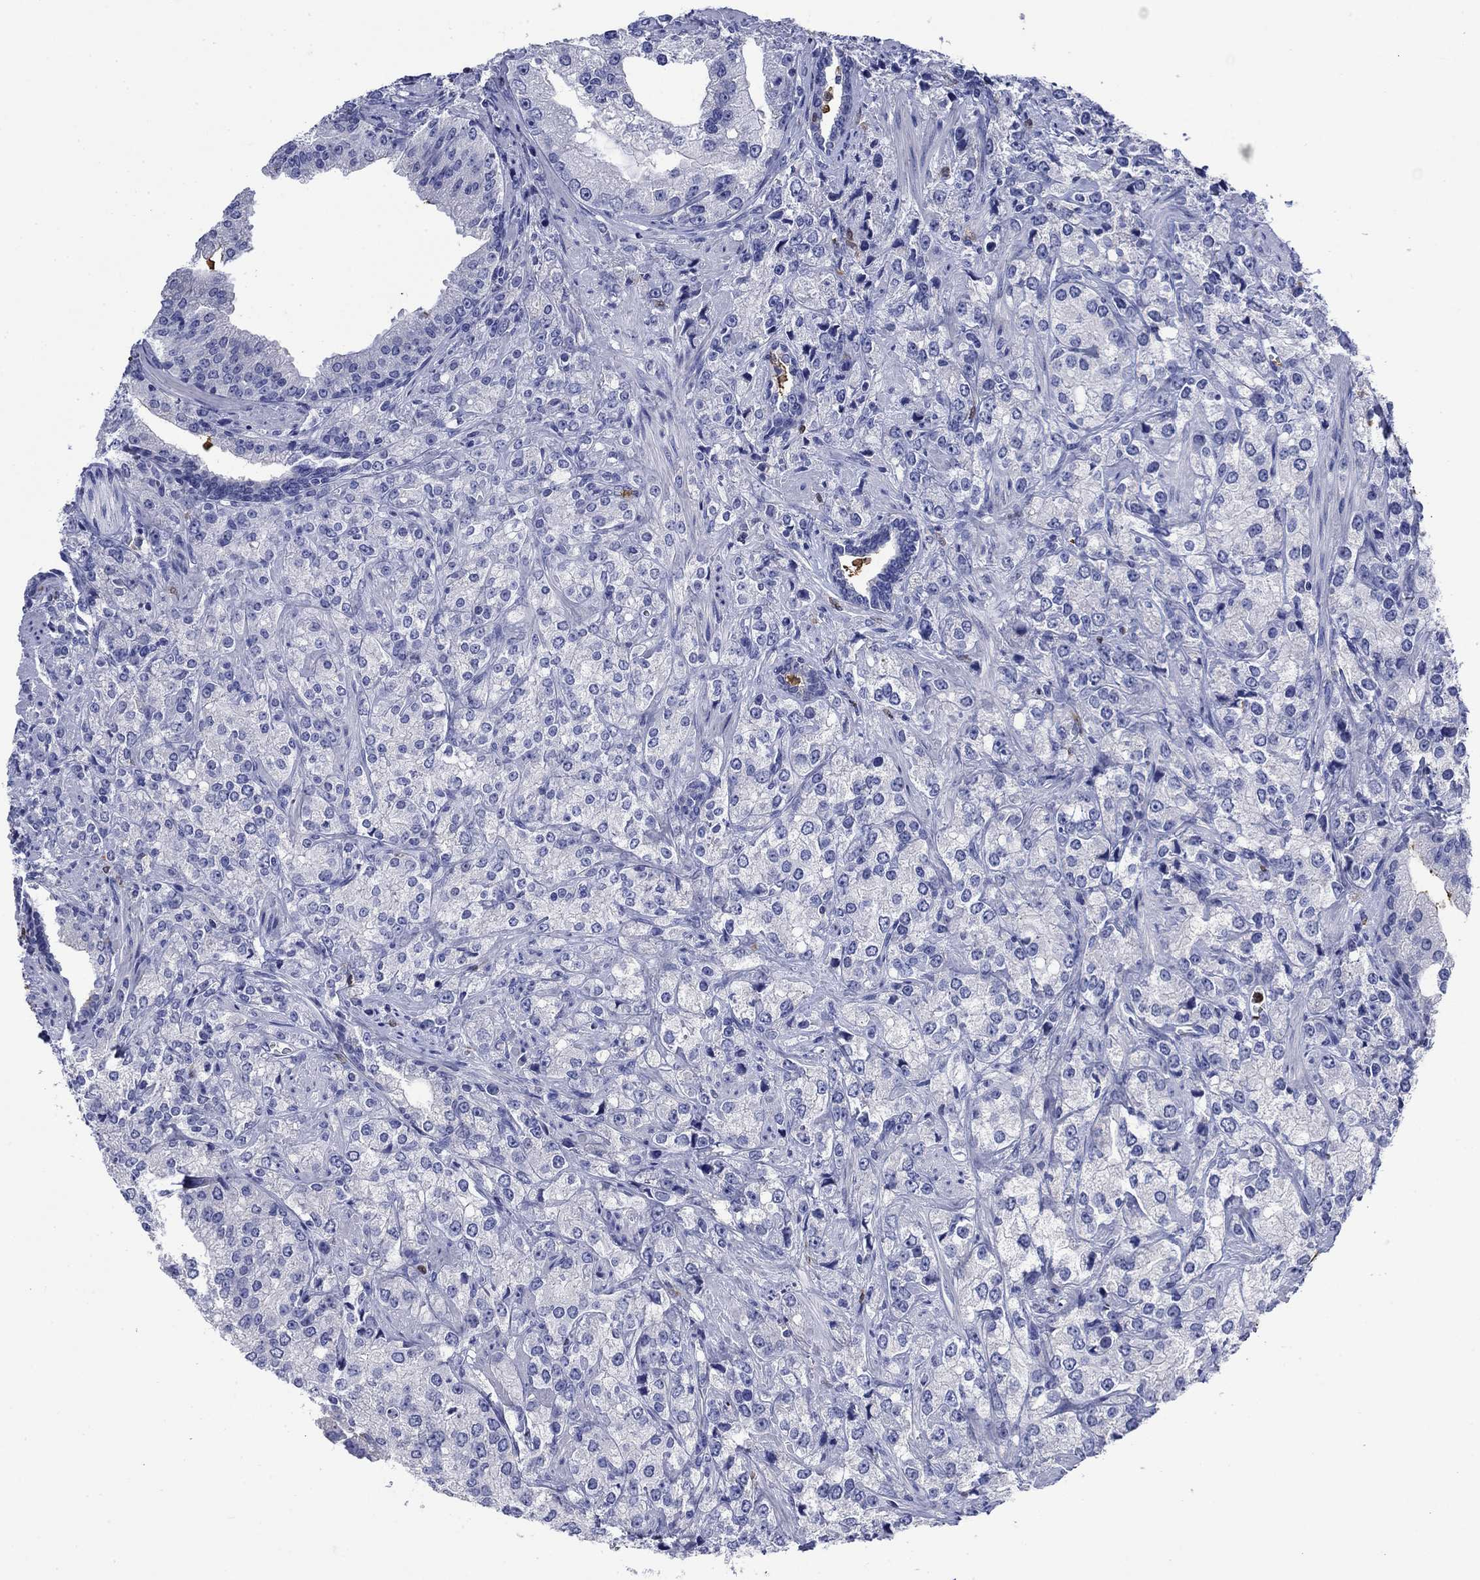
{"staining": {"intensity": "negative", "quantity": "none", "location": "none"}, "tissue": "prostate cancer", "cell_type": "Tumor cells", "image_type": "cancer", "snomed": [{"axis": "morphology", "description": "Adenocarcinoma, NOS"}, {"axis": "topography", "description": "Prostate and seminal vesicle, NOS"}, {"axis": "topography", "description": "Prostate"}], "caption": "Histopathology image shows no significant protein positivity in tumor cells of prostate adenocarcinoma.", "gene": "TFR2", "patient": {"sex": "male", "age": 68}}